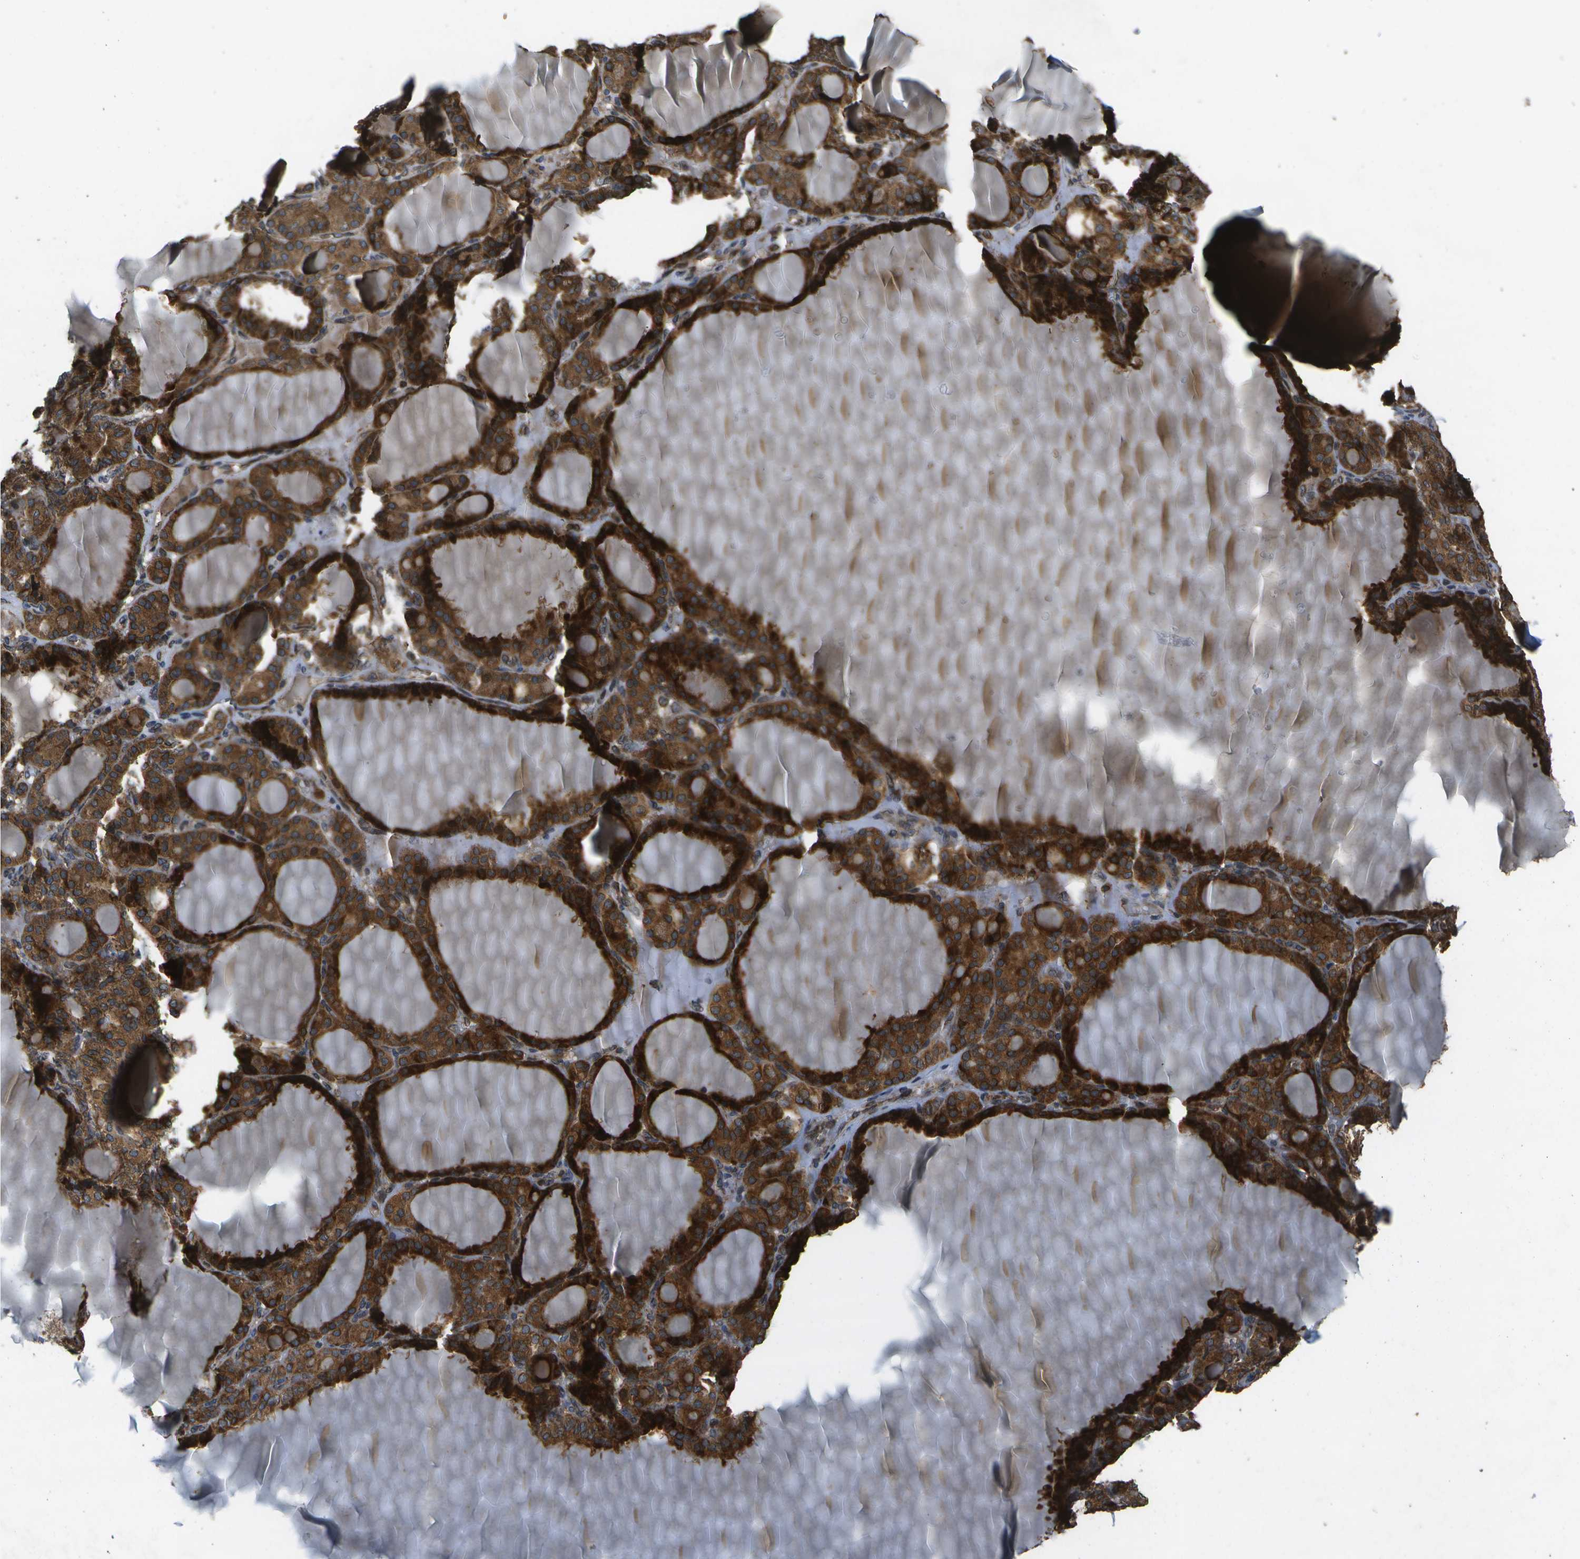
{"staining": {"intensity": "strong", "quantity": ">75%", "location": "cytoplasmic/membranous"}, "tissue": "thyroid gland", "cell_type": "Glandular cells", "image_type": "normal", "snomed": [{"axis": "morphology", "description": "Normal tissue, NOS"}, {"axis": "topography", "description": "Thyroid gland"}], "caption": "Human thyroid gland stained for a protein (brown) displays strong cytoplasmic/membranous positive positivity in approximately >75% of glandular cells.", "gene": "HFE", "patient": {"sex": "female", "age": 28}}